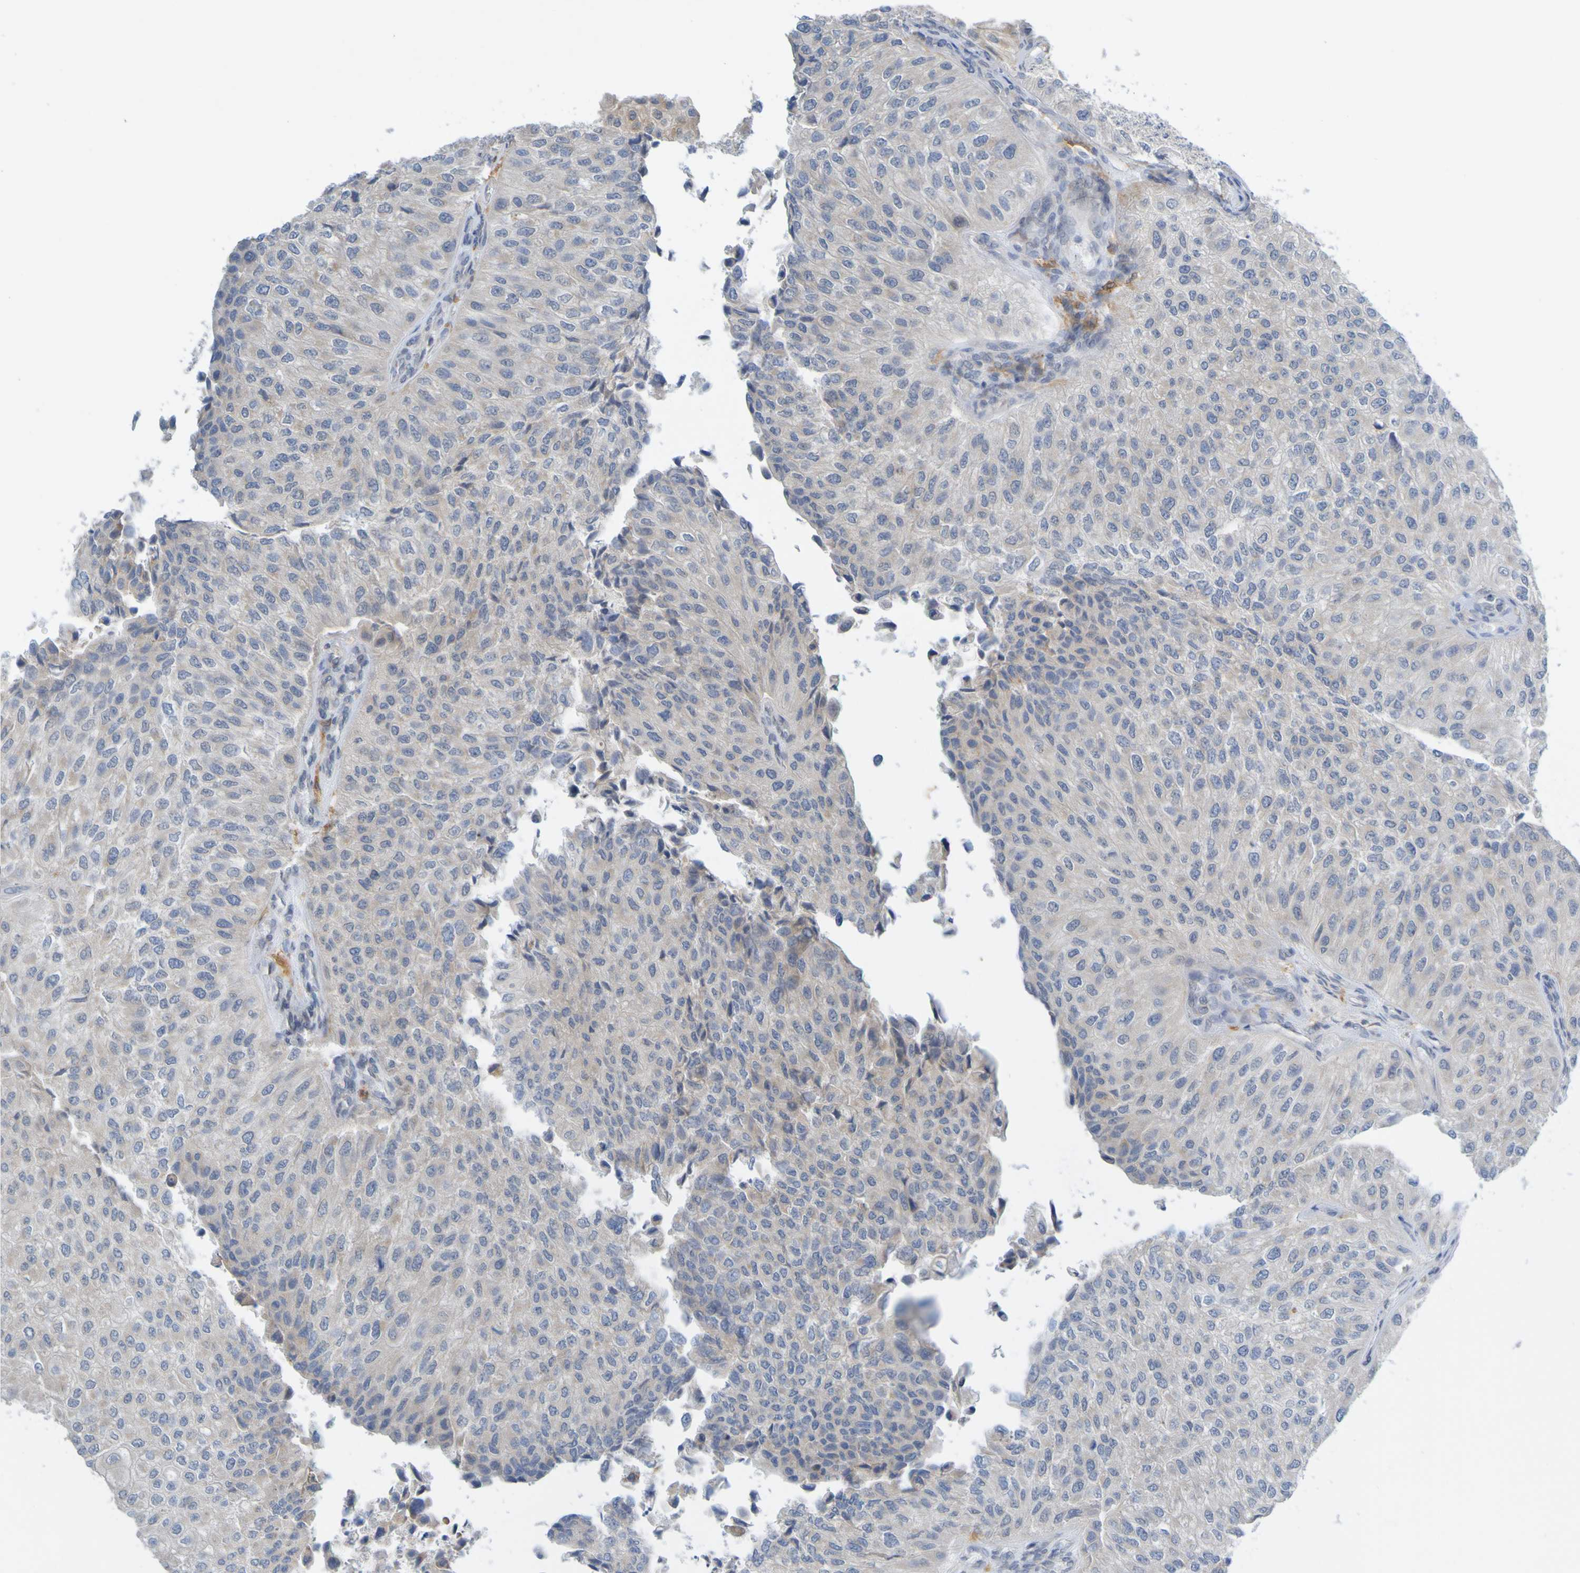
{"staining": {"intensity": "weak", "quantity": "25%-75%", "location": "cytoplasmic/membranous"}, "tissue": "urothelial cancer", "cell_type": "Tumor cells", "image_type": "cancer", "snomed": [{"axis": "morphology", "description": "Urothelial carcinoma, High grade"}, {"axis": "topography", "description": "Kidney"}, {"axis": "topography", "description": "Urinary bladder"}], "caption": "Human urothelial cancer stained with a protein marker demonstrates weak staining in tumor cells.", "gene": "LILRB5", "patient": {"sex": "male", "age": 77}}